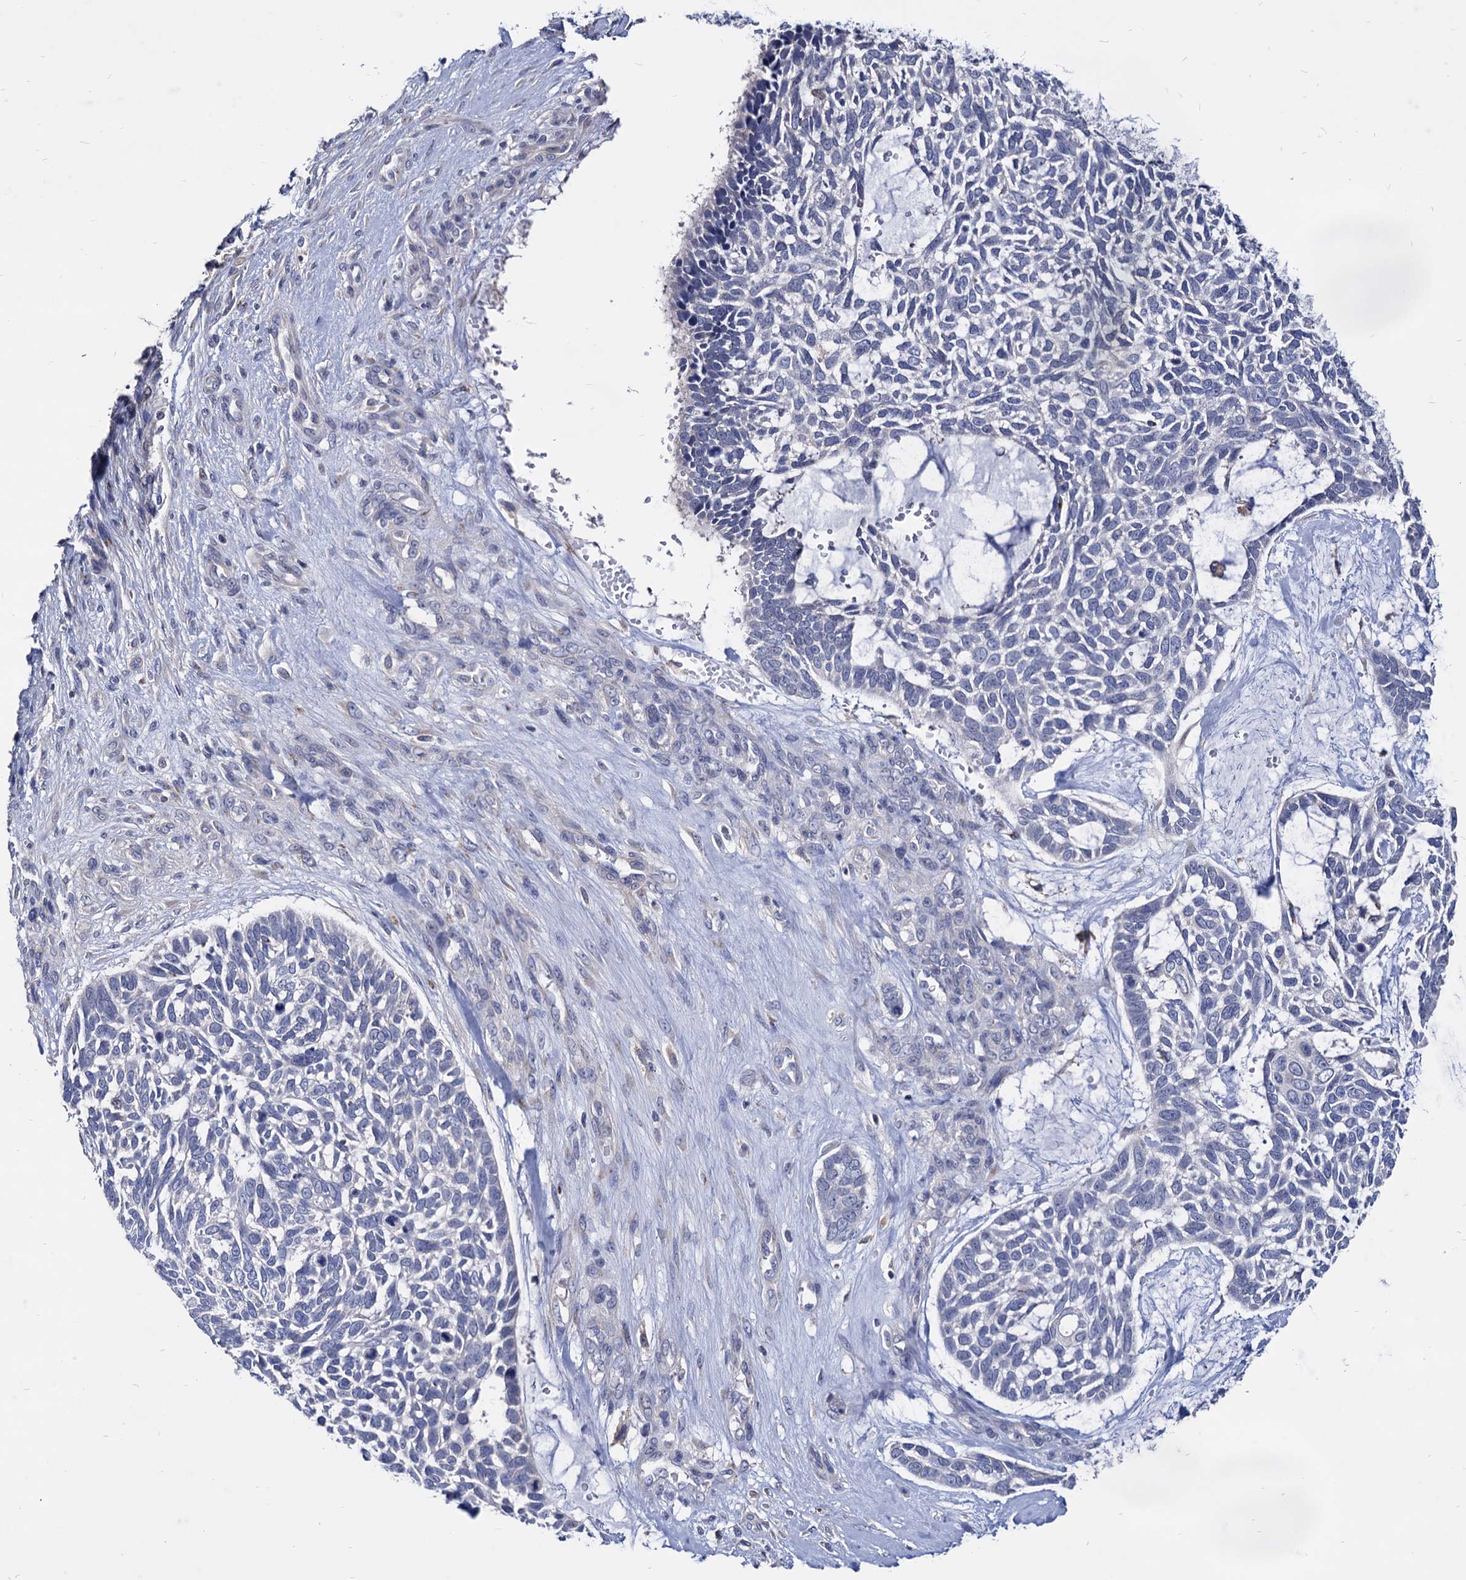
{"staining": {"intensity": "negative", "quantity": "none", "location": "none"}, "tissue": "skin cancer", "cell_type": "Tumor cells", "image_type": "cancer", "snomed": [{"axis": "morphology", "description": "Basal cell carcinoma"}, {"axis": "topography", "description": "Skin"}], "caption": "There is no significant positivity in tumor cells of skin cancer (basal cell carcinoma). The staining is performed using DAB brown chromogen with nuclei counter-stained in using hematoxylin.", "gene": "ESD", "patient": {"sex": "male", "age": 88}}